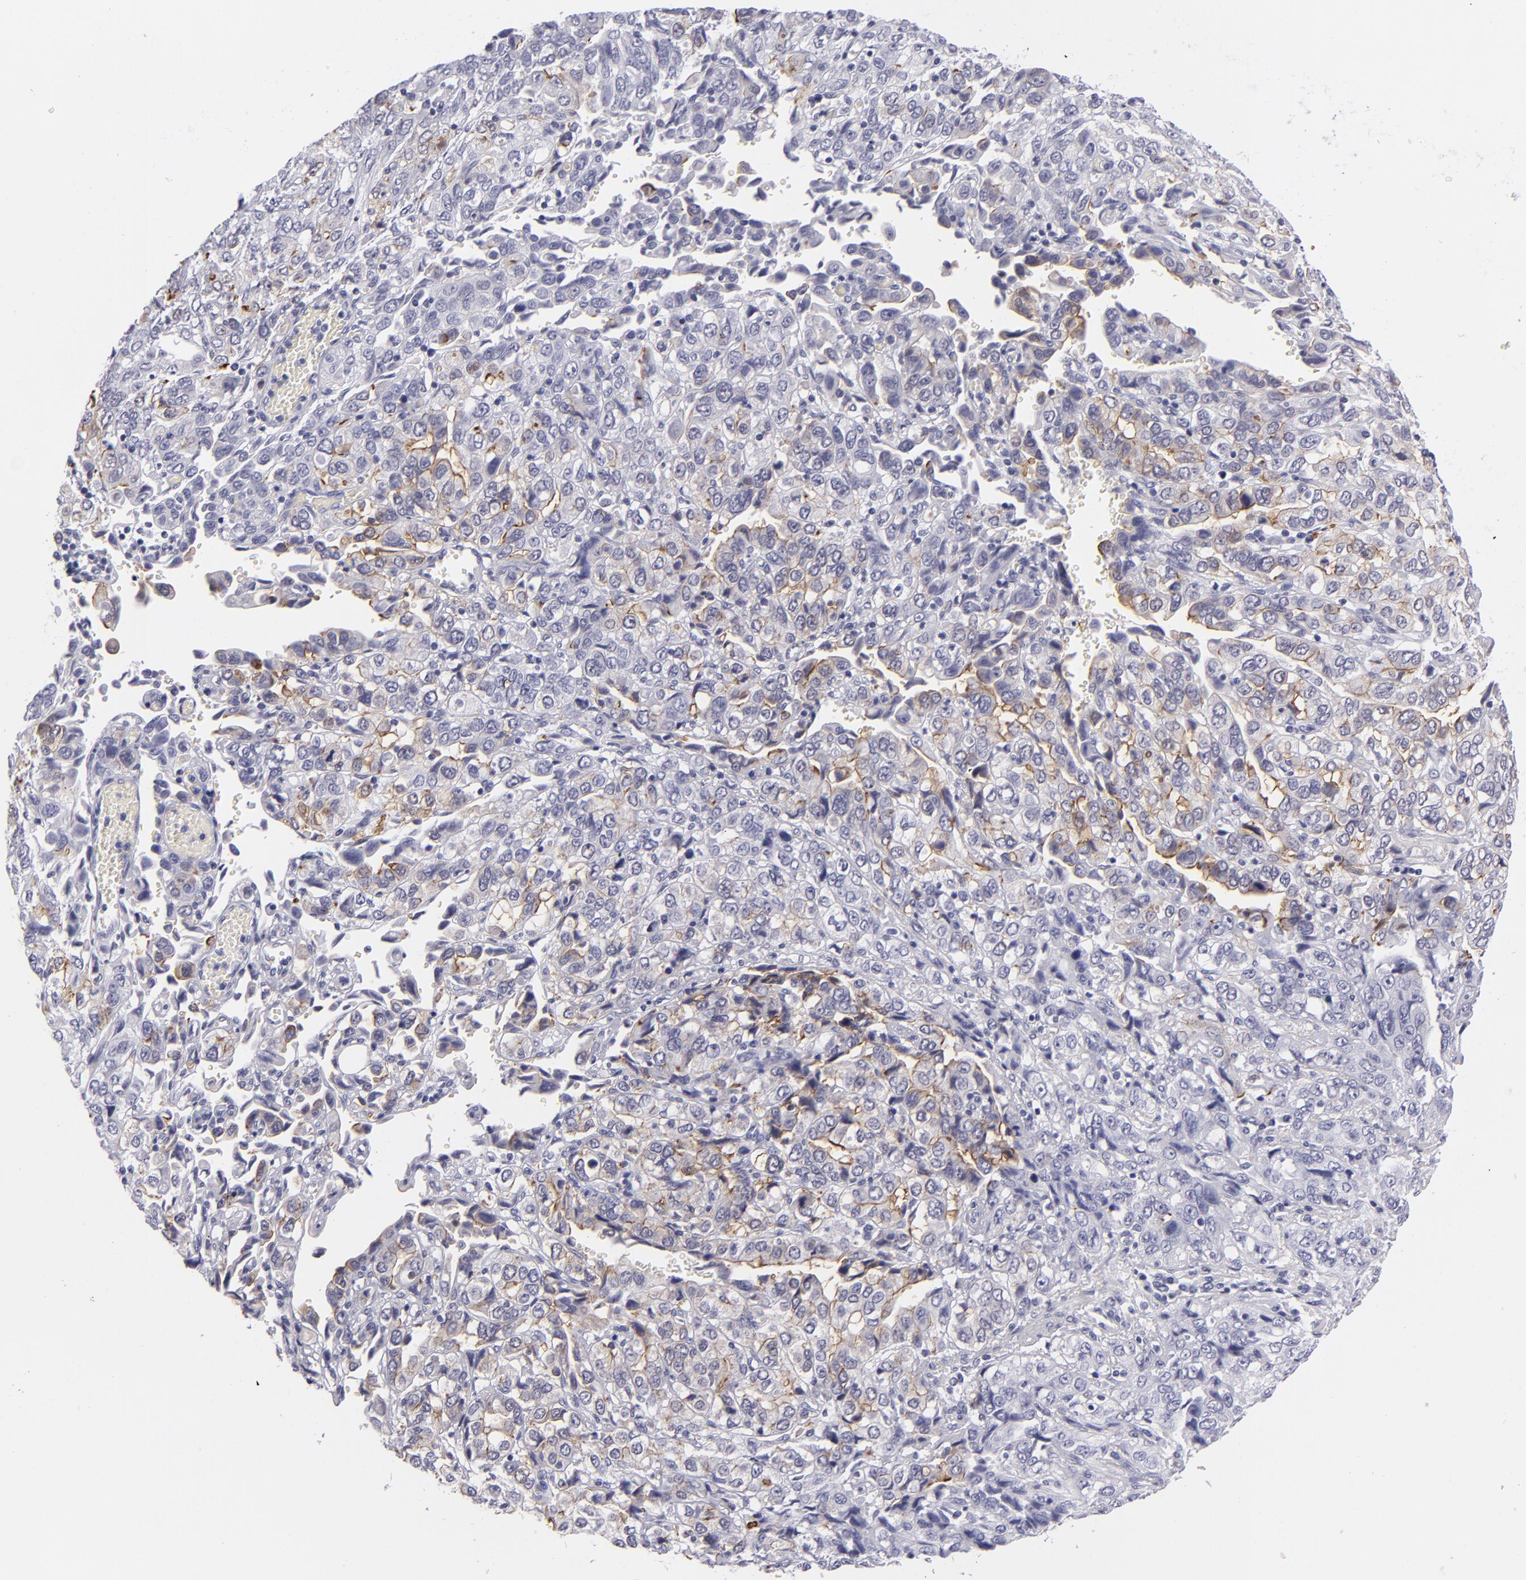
{"staining": {"intensity": "moderate", "quantity": "<25%", "location": "cytoplasmic/membranous"}, "tissue": "stomach cancer", "cell_type": "Tumor cells", "image_type": "cancer", "snomed": [{"axis": "morphology", "description": "Adenocarcinoma, NOS"}, {"axis": "topography", "description": "Stomach, upper"}], "caption": "This is a histology image of immunohistochemistry (IHC) staining of stomach cancer, which shows moderate positivity in the cytoplasmic/membranous of tumor cells.", "gene": "VIL1", "patient": {"sex": "male", "age": 76}}